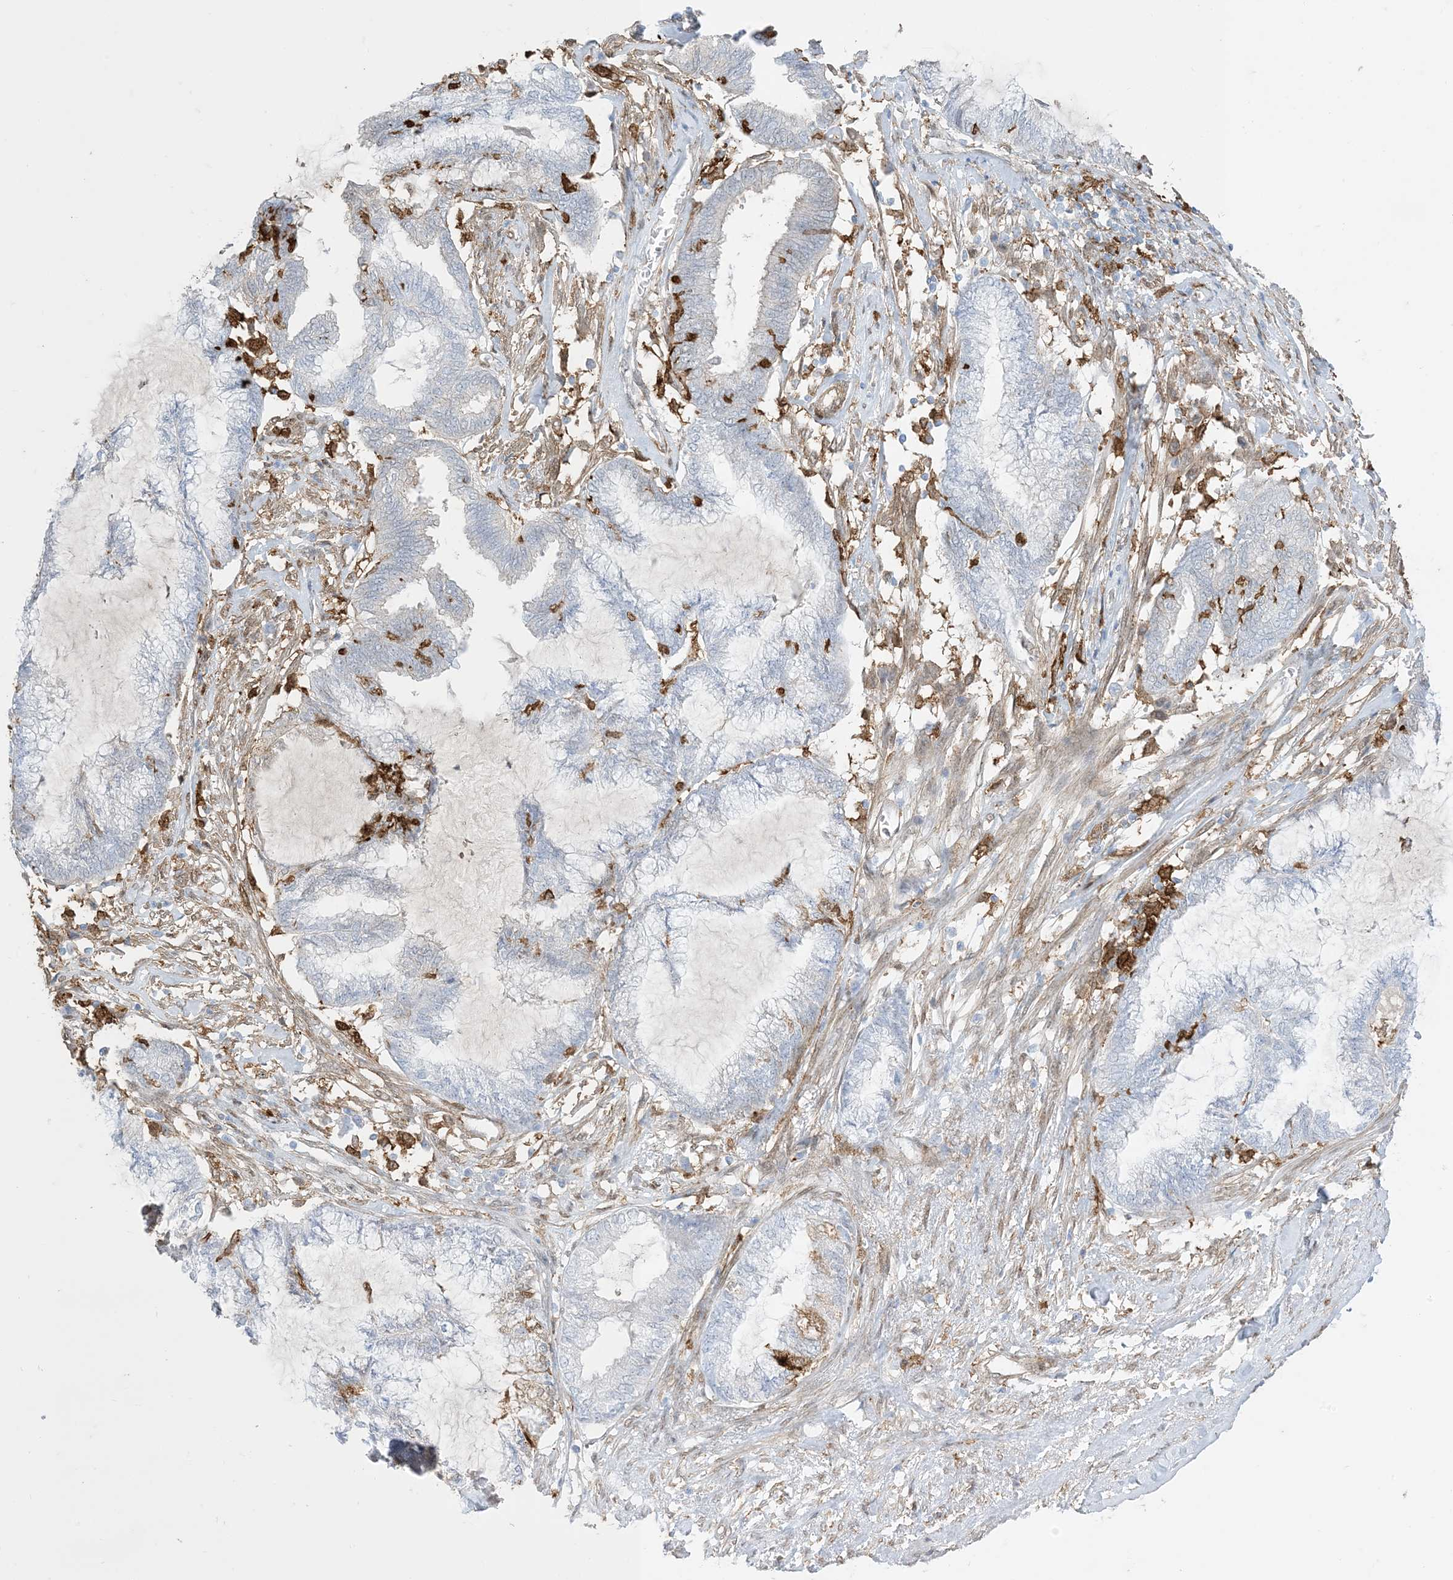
{"staining": {"intensity": "negative", "quantity": "none", "location": "none"}, "tissue": "endometrial cancer", "cell_type": "Tumor cells", "image_type": "cancer", "snomed": [{"axis": "morphology", "description": "Adenocarcinoma, NOS"}, {"axis": "topography", "description": "Endometrium"}], "caption": "This image is of endometrial cancer (adenocarcinoma) stained with immunohistochemistry to label a protein in brown with the nuclei are counter-stained blue. There is no staining in tumor cells.", "gene": "GSN", "patient": {"sex": "female", "age": 86}}